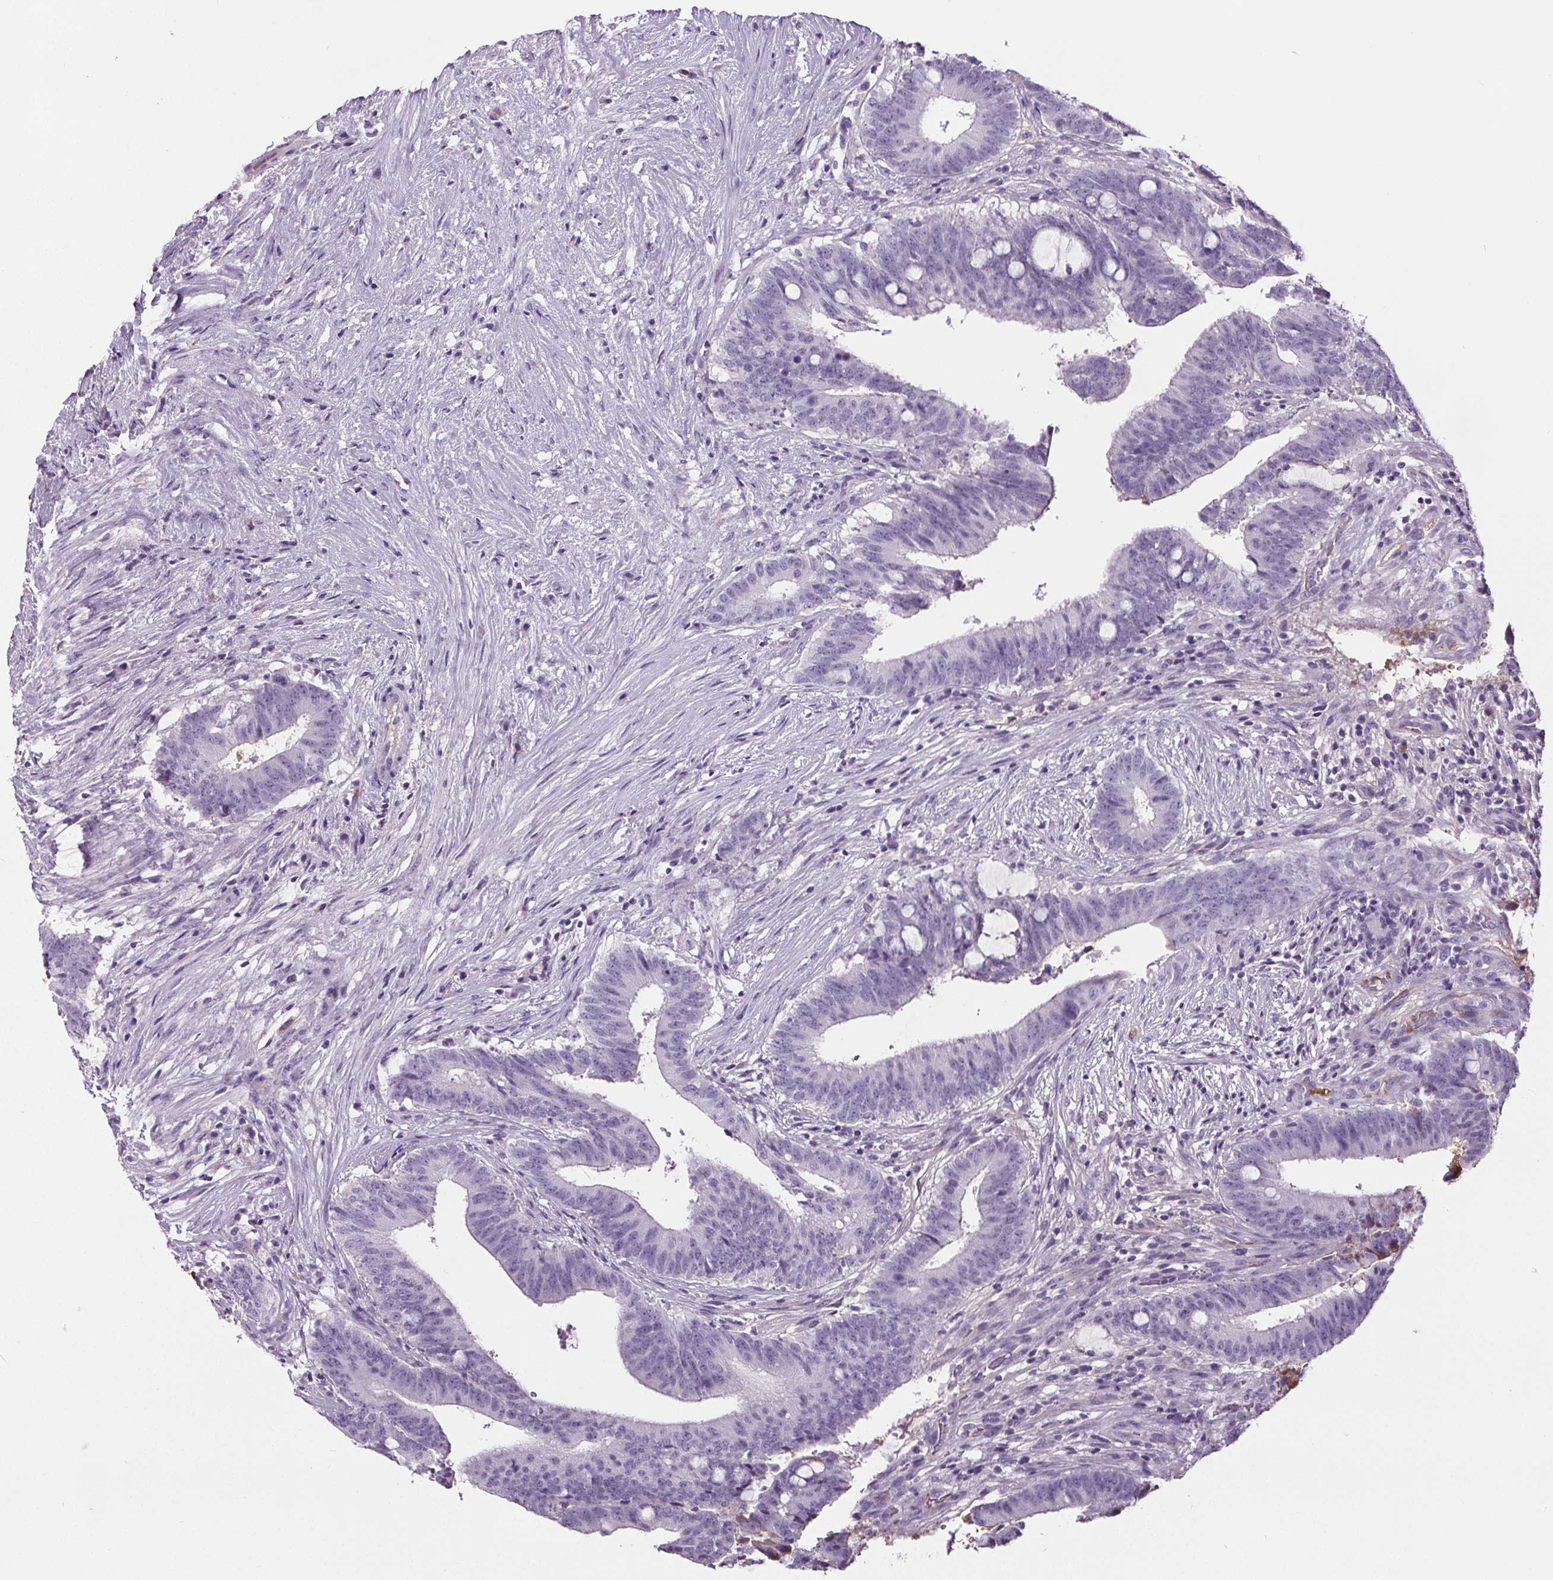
{"staining": {"intensity": "negative", "quantity": "none", "location": "none"}, "tissue": "colorectal cancer", "cell_type": "Tumor cells", "image_type": "cancer", "snomed": [{"axis": "morphology", "description": "Adenocarcinoma, NOS"}, {"axis": "topography", "description": "Colon"}], "caption": "This is an IHC photomicrograph of colorectal cancer. There is no expression in tumor cells.", "gene": "CD5L", "patient": {"sex": "female", "age": 43}}